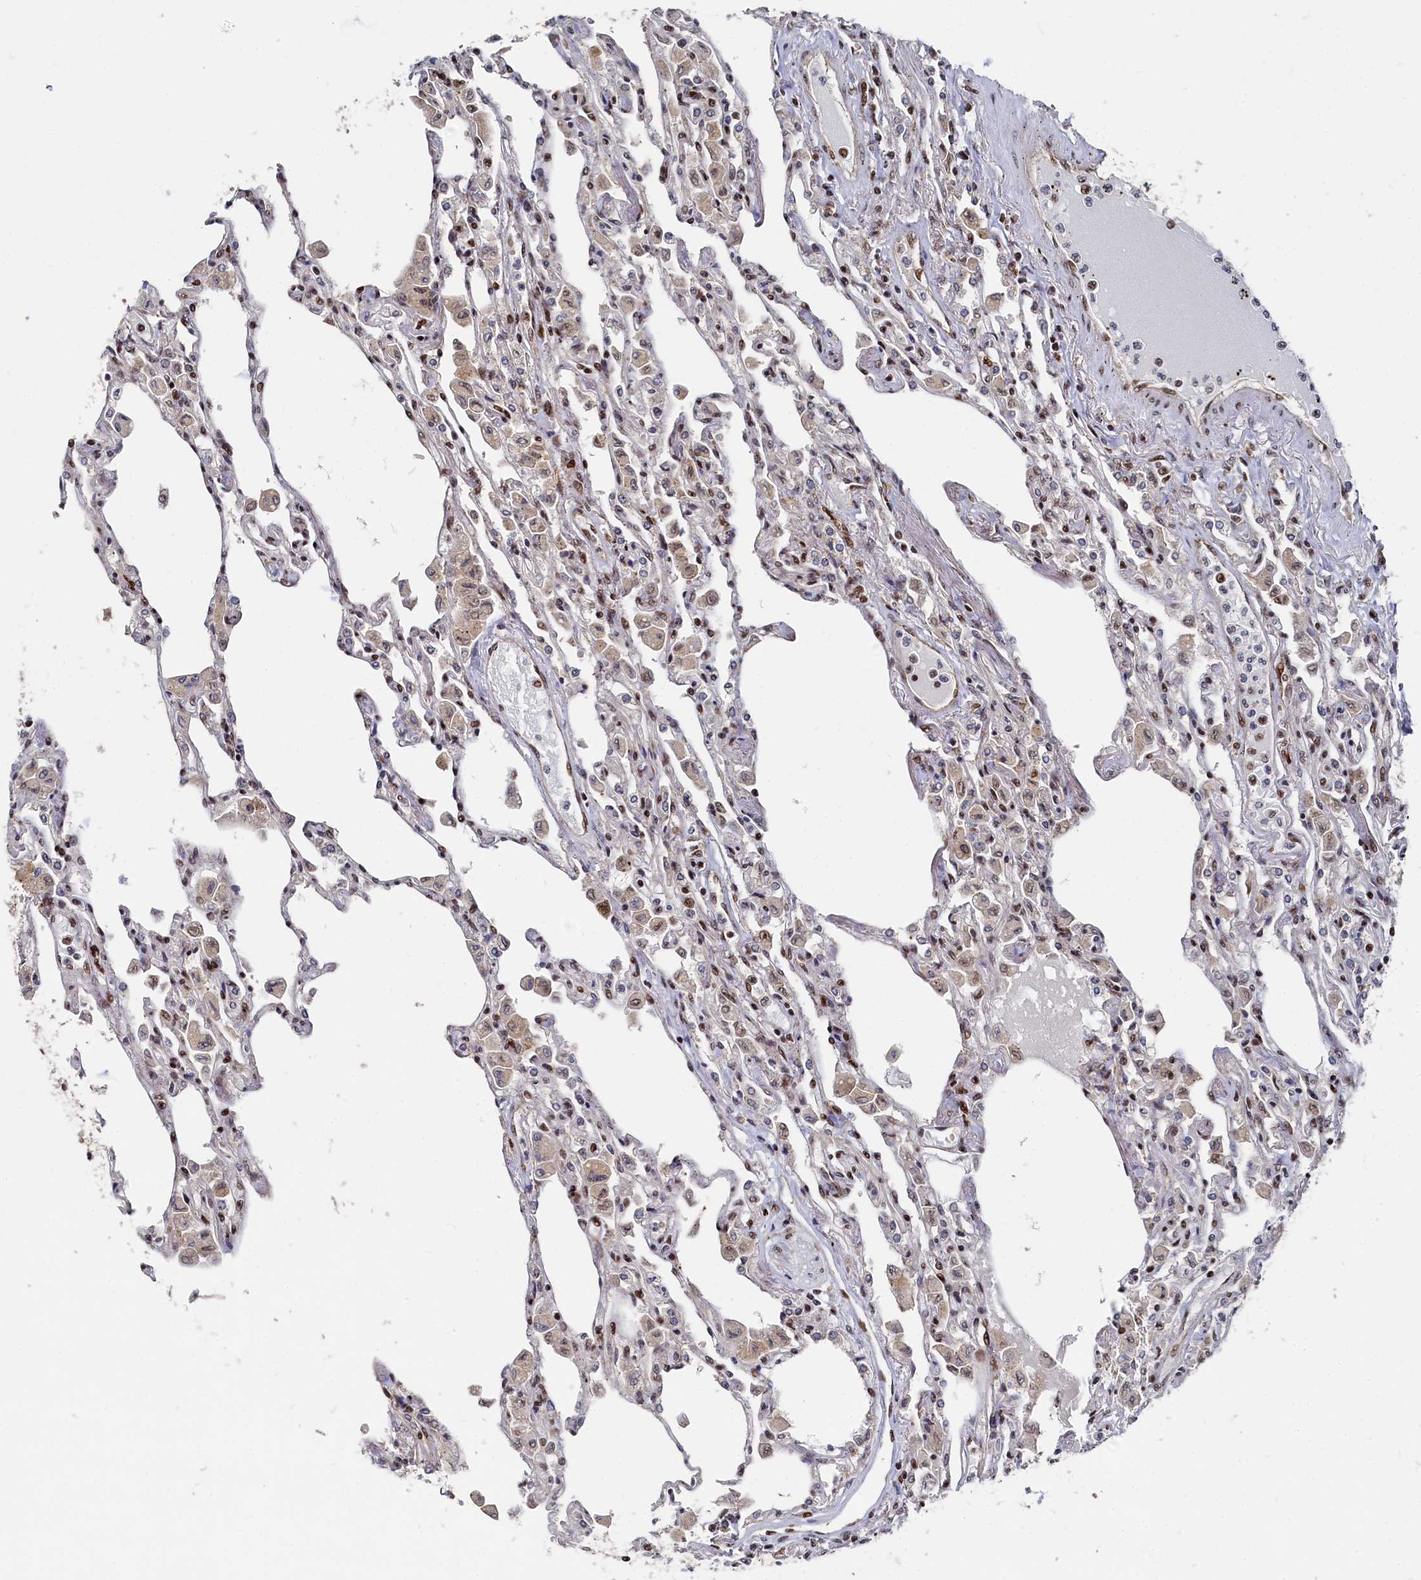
{"staining": {"intensity": "moderate", "quantity": "25%-75%", "location": "nuclear"}, "tissue": "lung", "cell_type": "Alveolar cells", "image_type": "normal", "snomed": [{"axis": "morphology", "description": "Normal tissue, NOS"}, {"axis": "topography", "description": "Bronchus"}, {"axis": "topography", "description": "Lung"}], "caption": "This histopathology image shows benign lung stained with immunohistochemistry (IHC) to label a protein in brown. The nuclear of alveolar cells show moderate positivity for the protein. Nuclei are counter-stained blue.", "gene": "BUB3", "patient": {"sex": "female", "age": 49}}